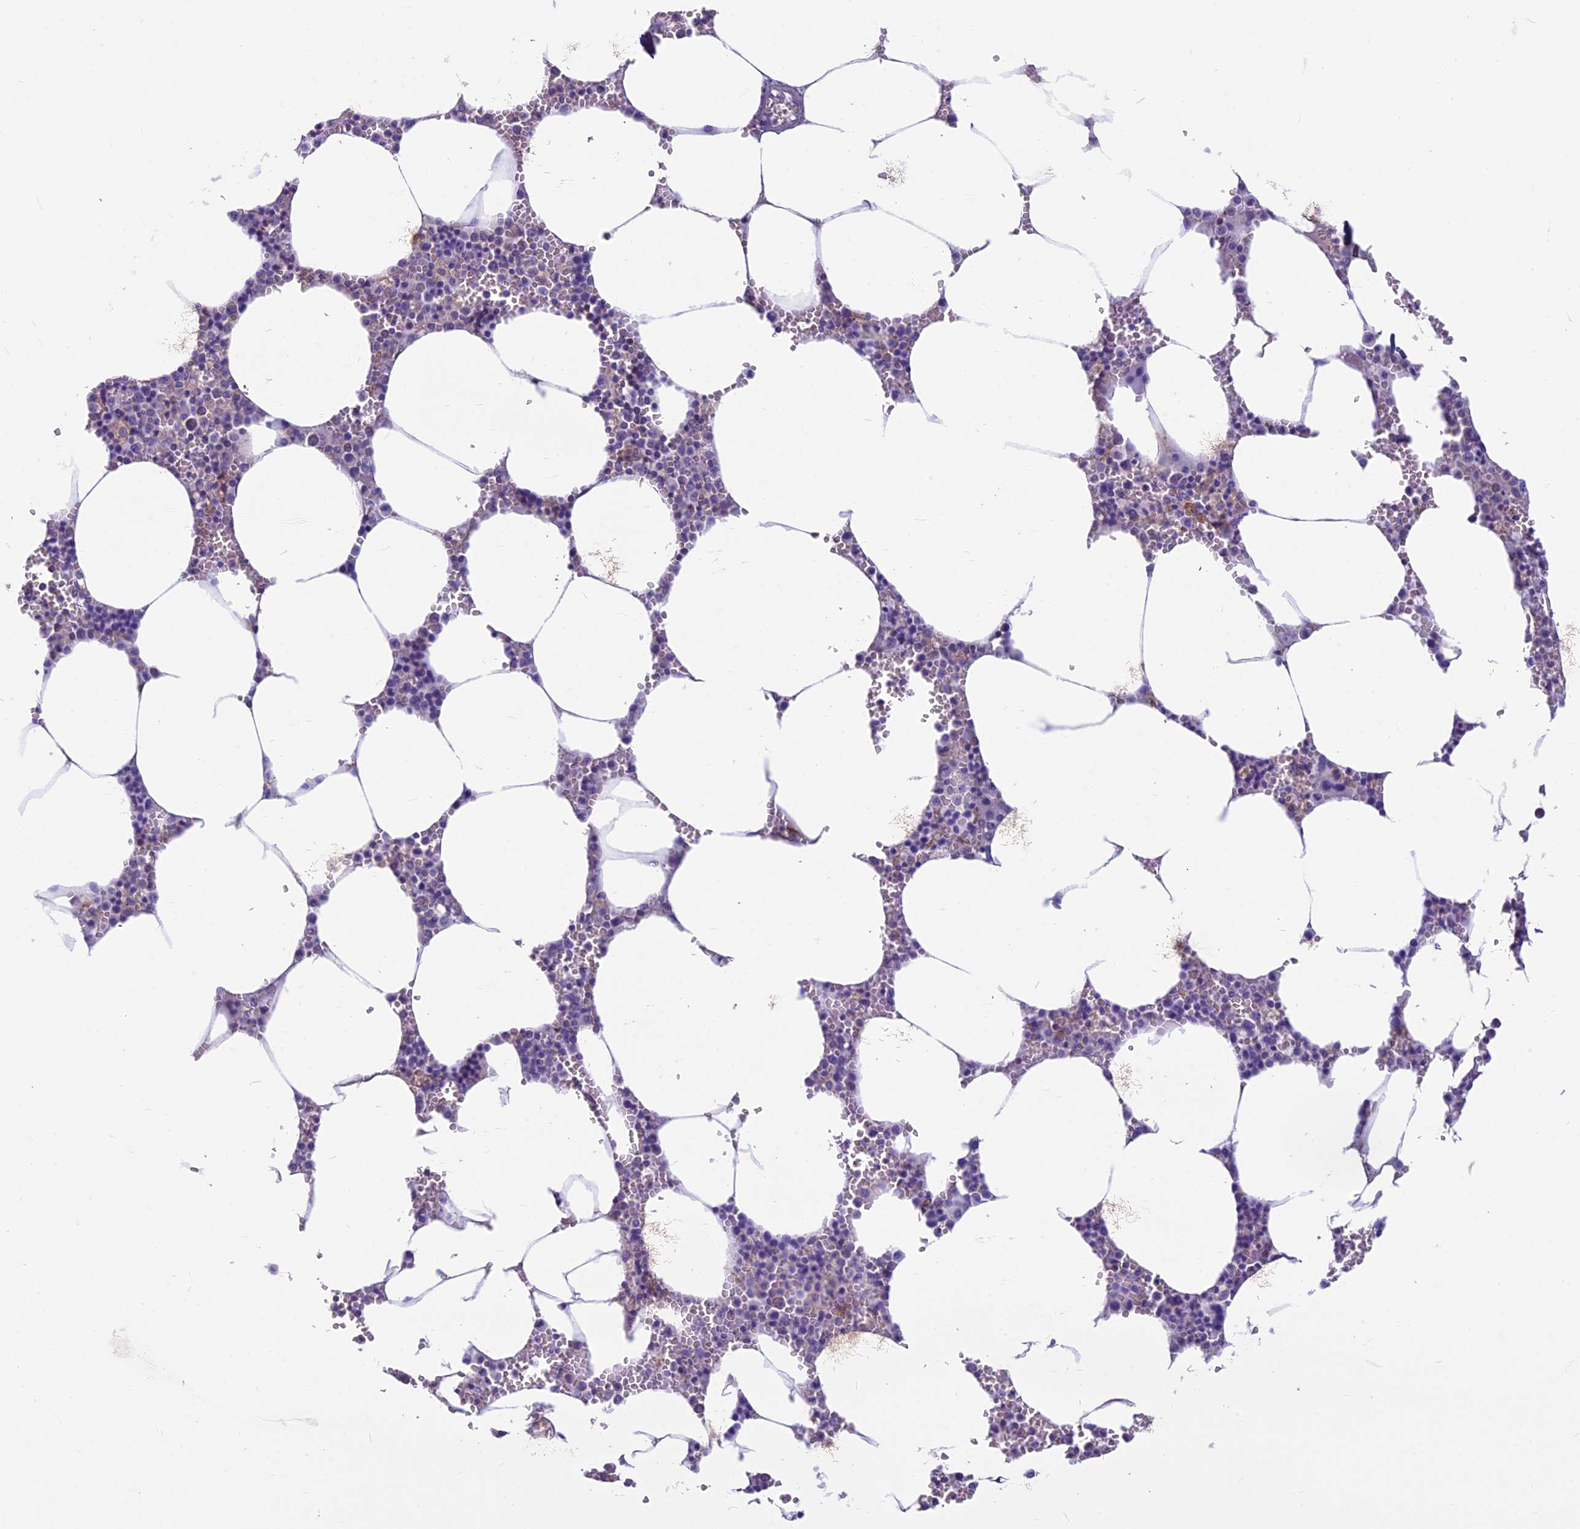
{"staining": {"intensity": "negative", "quantity": "none", "location": "none"}, "tissue": "bone marrow", "cell_type": "Hematopoietic cells", "image_type": "normal", "snomed": [{"axis": "morphology", "description": "Normal tissue, NOS"}, {"axis": "topography", "description": "Bone marrow"}], "caption": "Image shows no significant protein expression in hematopoietic cells of unremarkable bone marrow.", "gene": "CDAN1", "patient": {"sex": "male", "age": 70}}